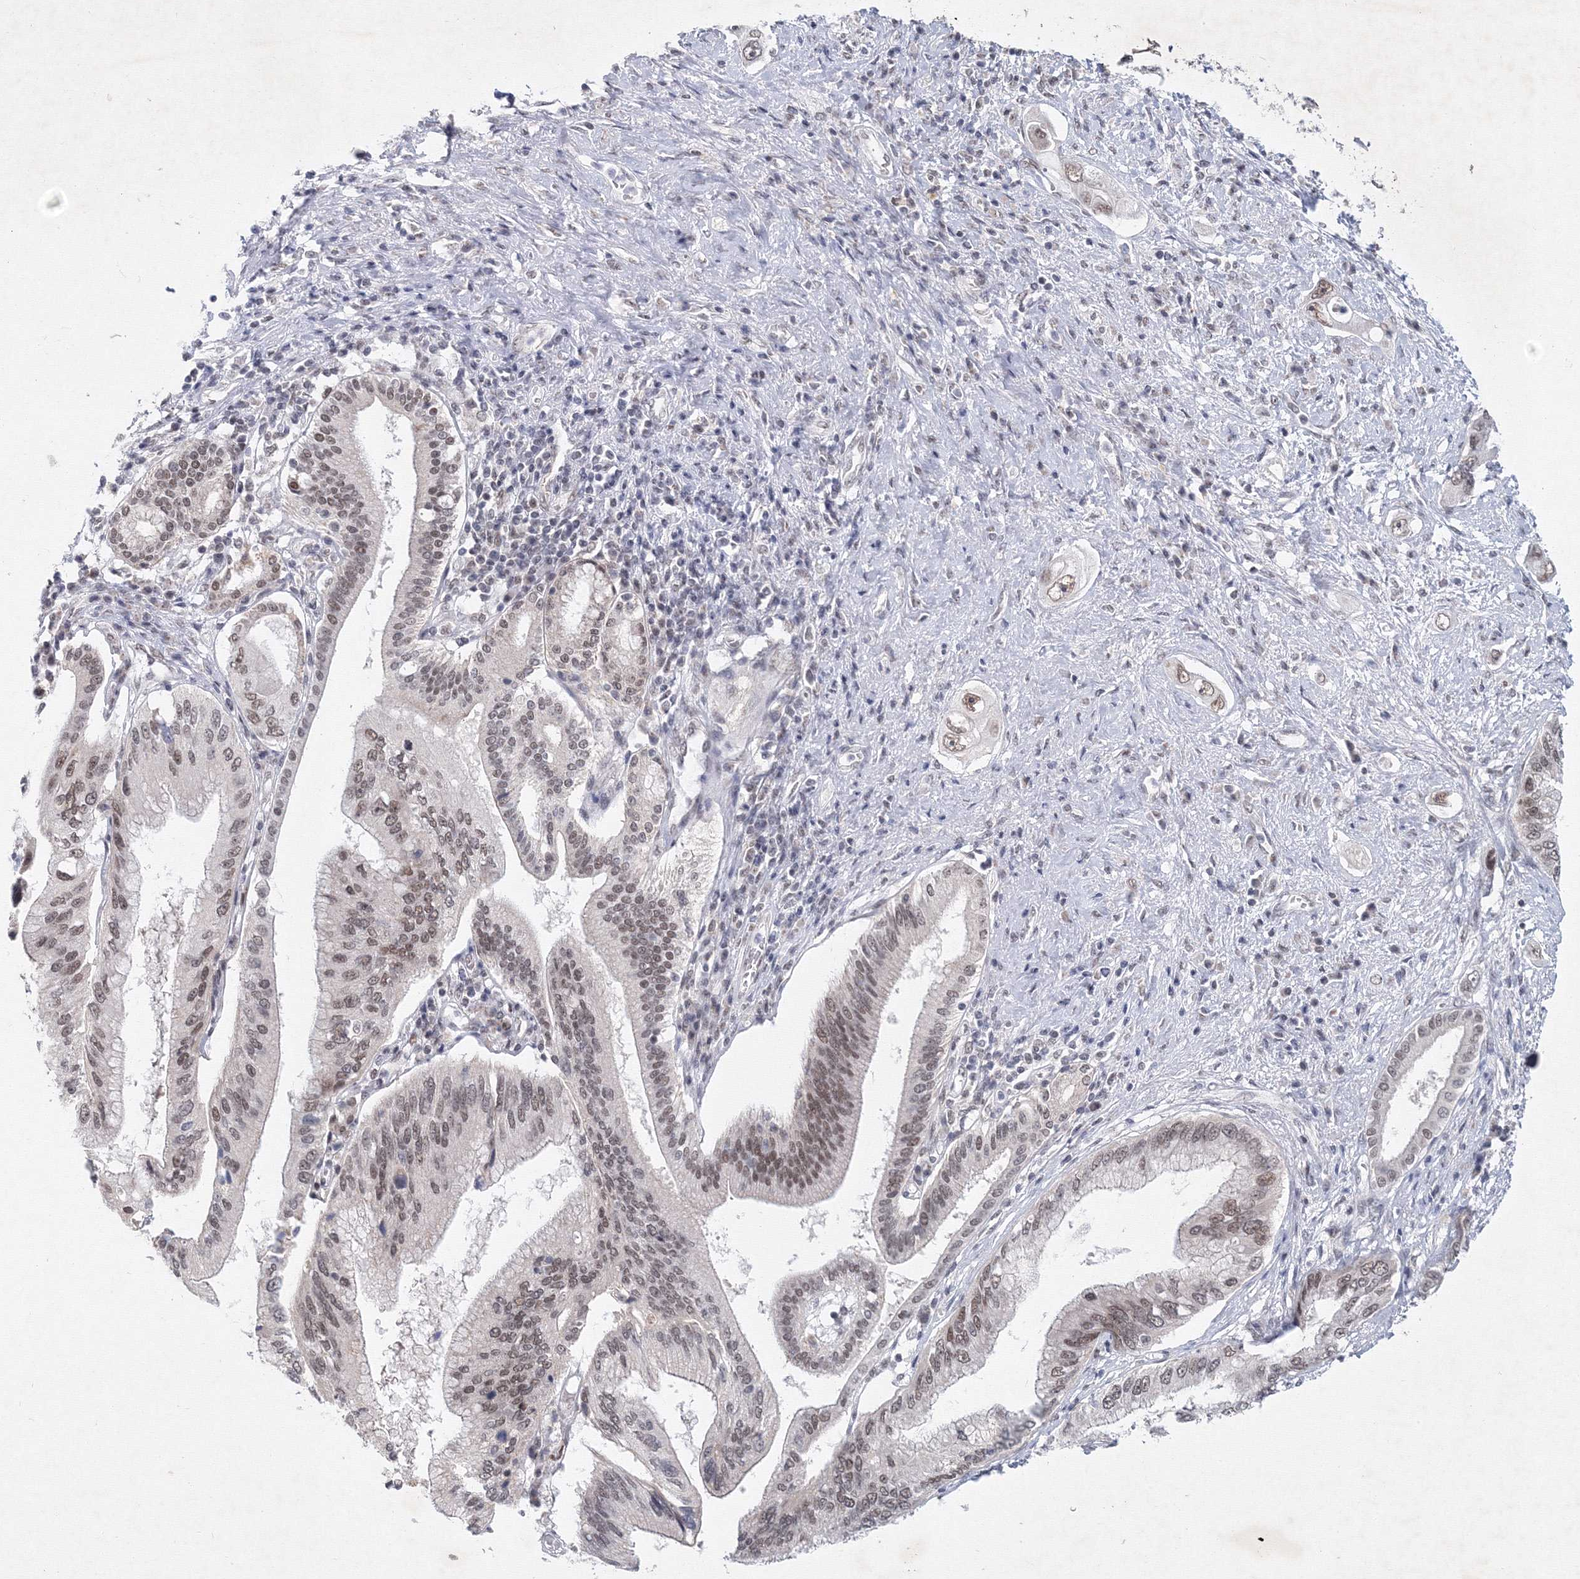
{"staining": {"intensity": "moderate", "quantity": ">75%", "location": "nuclear"}, "tissue": "pancreatic cancer", "cell_type": "Tumor cells", "image_type": "cancer", "snomed": [{"axis": "morphology", "description": "Inflammation, NOS"}, {"axis": "morphology", "description": "Adenocarcinoma, NOS"}, {"axis": "topography", "description": "Pancreas"}], "caption": "Adenocarcinoma (pancreatic) was stained to show a protein in brown. There is medium levels of moderate nuclear positivity in about >75% of tumor cells.", "gene": "SF3B6", "patient": {"sex": "female", "age": 56}}